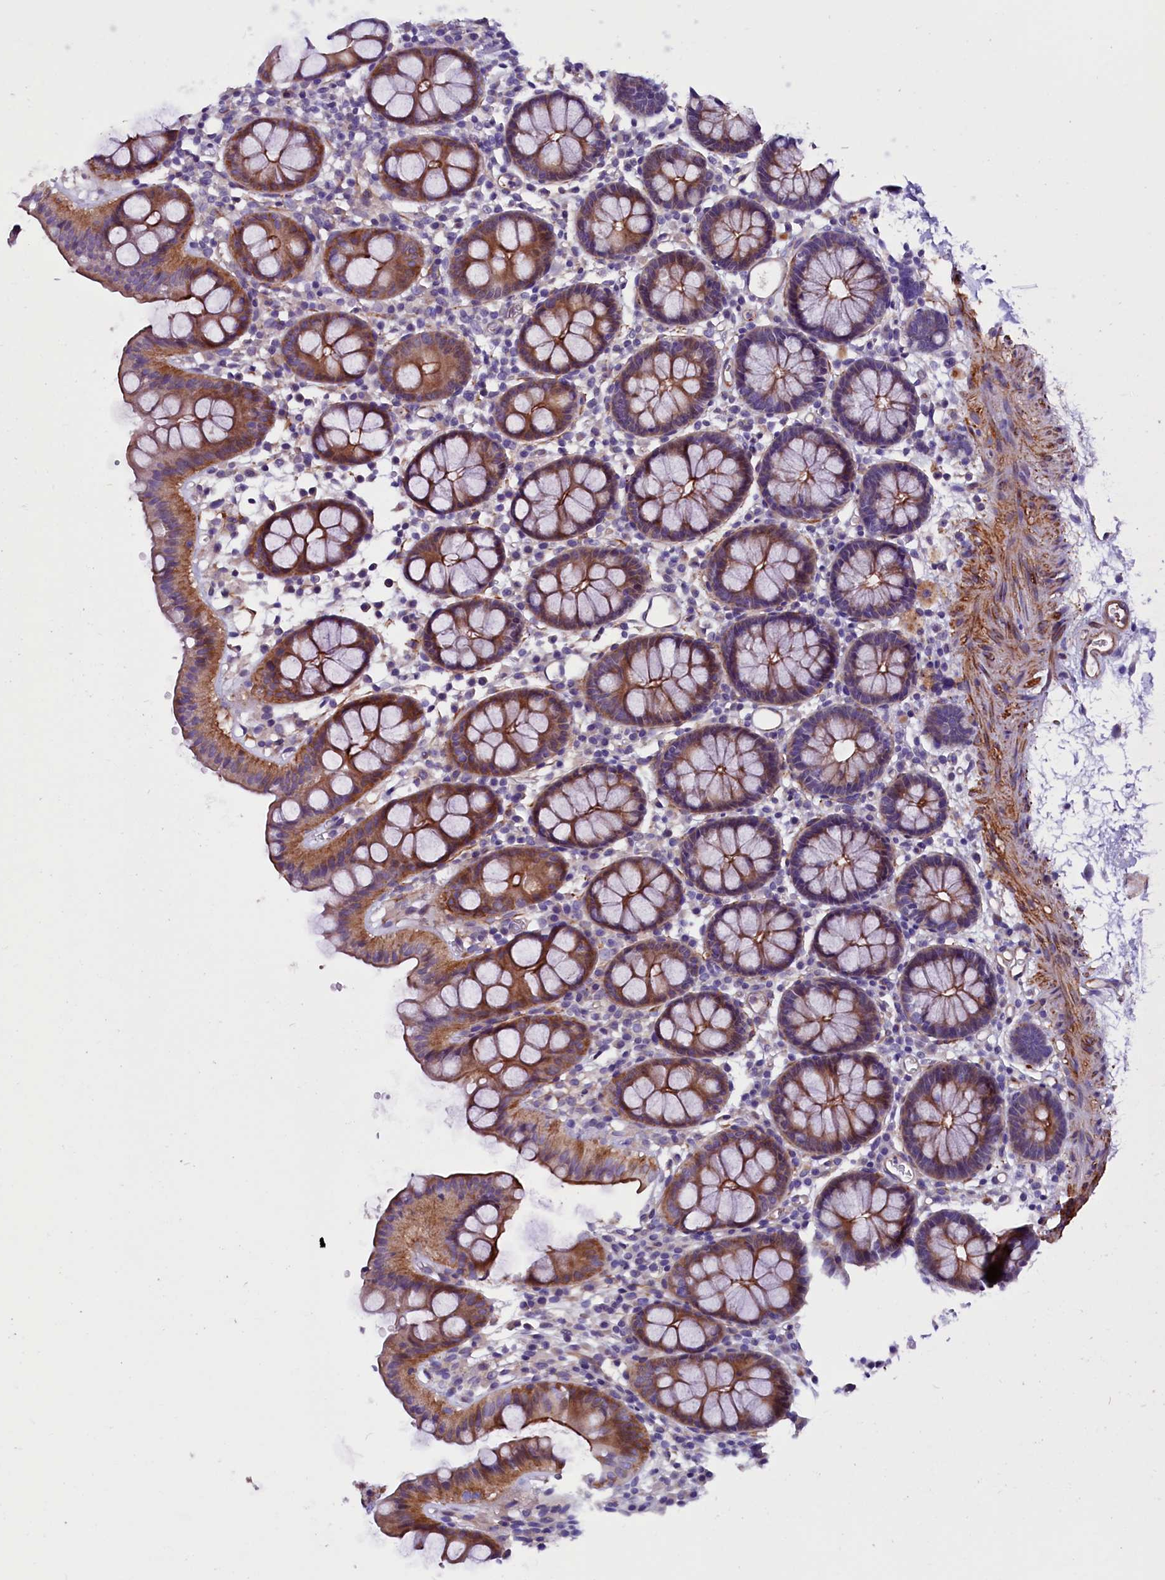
{"staining": {"intensity": "moderate", "quantity": ">75%", "location": "cytoplasmic/membranous"}, "tissue": "colon", "cell_type": "Endothelial cells", "image_type": "normal", "snomed": [{"axis": "morphology", "description": "Normal tissue, NOS"}, {"axis": "topography", "description": "Colon"}], "caption": "Protein expression by IHC reveals moderate cytoplasmic/membranous positivity in about >75% of endothelial cells in unremarkable colon. The staining was performed using DAB to visualize the protein expression in brown, while the nuclei were stained in blue with hematoxylin (Magnification: 20x).", "gene": "ZNF749", "patient": {"sex": "male", "age": 75}}